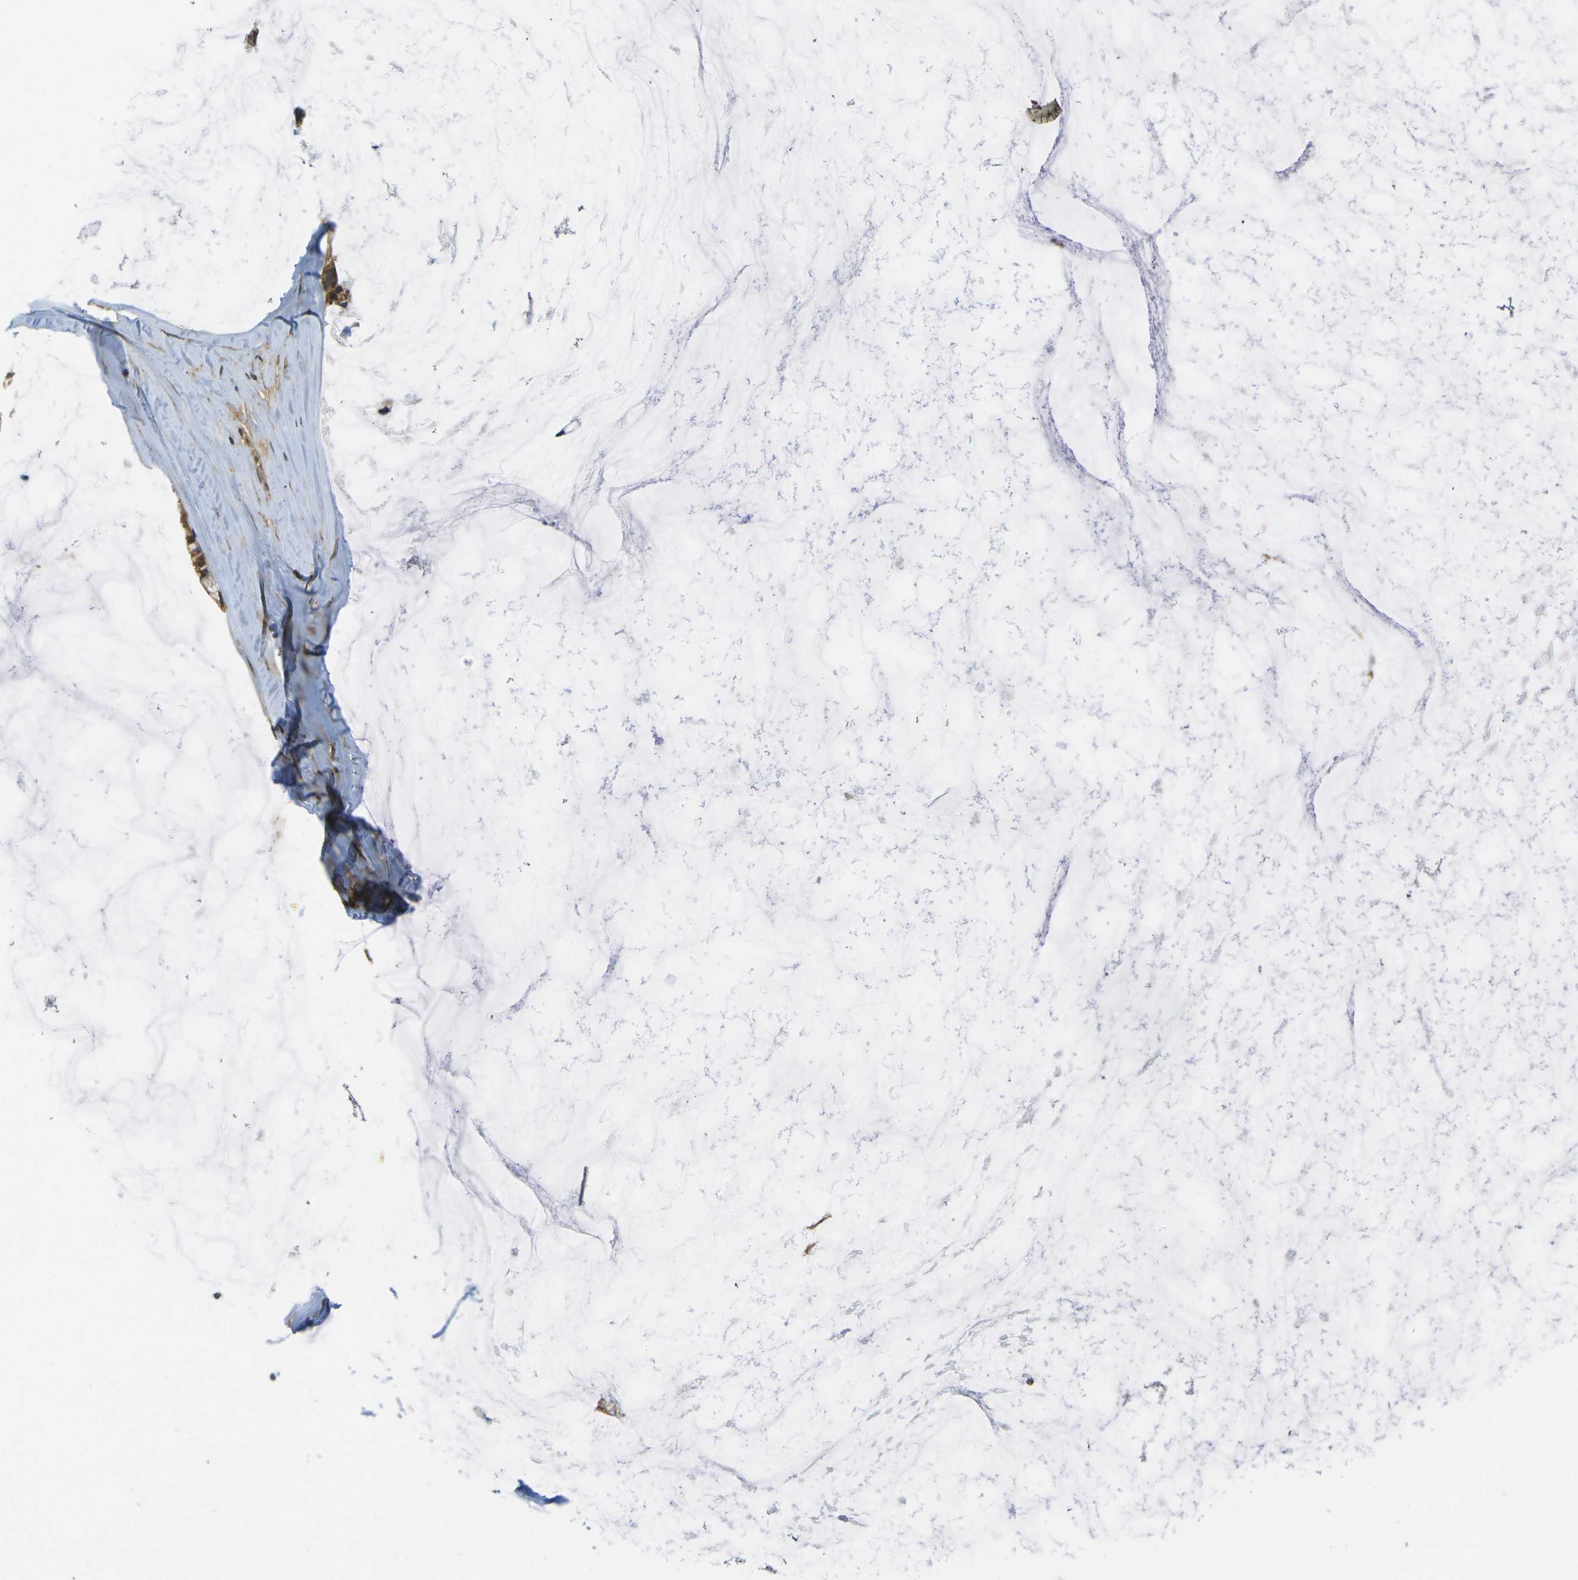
{"staining": {"intensity": "strong", "quantity": ">75%", "location": "cytoplasmic/membranous"}, "tissue": "ovarian cancer", "cell_type": "Tumor cells", "image_type": "cancer", "snomed": [{"axis": "morphology", "description": "Cystadenocarcinoma, mucinous, NOS"}, {"axis": "topography", "description": "Ovary"}], "caption": "Immunohistochemical staining of ovarian mucinous cystadenocarcinoma displays high levels of strong cytoplasmic/membranous staining in approximately >75% of tumor cells. (brown staining indicates protein expression, while blue staining denotes nuclei).", "gene": "CAST", "patient": {"sex": "female", "age": 39}}